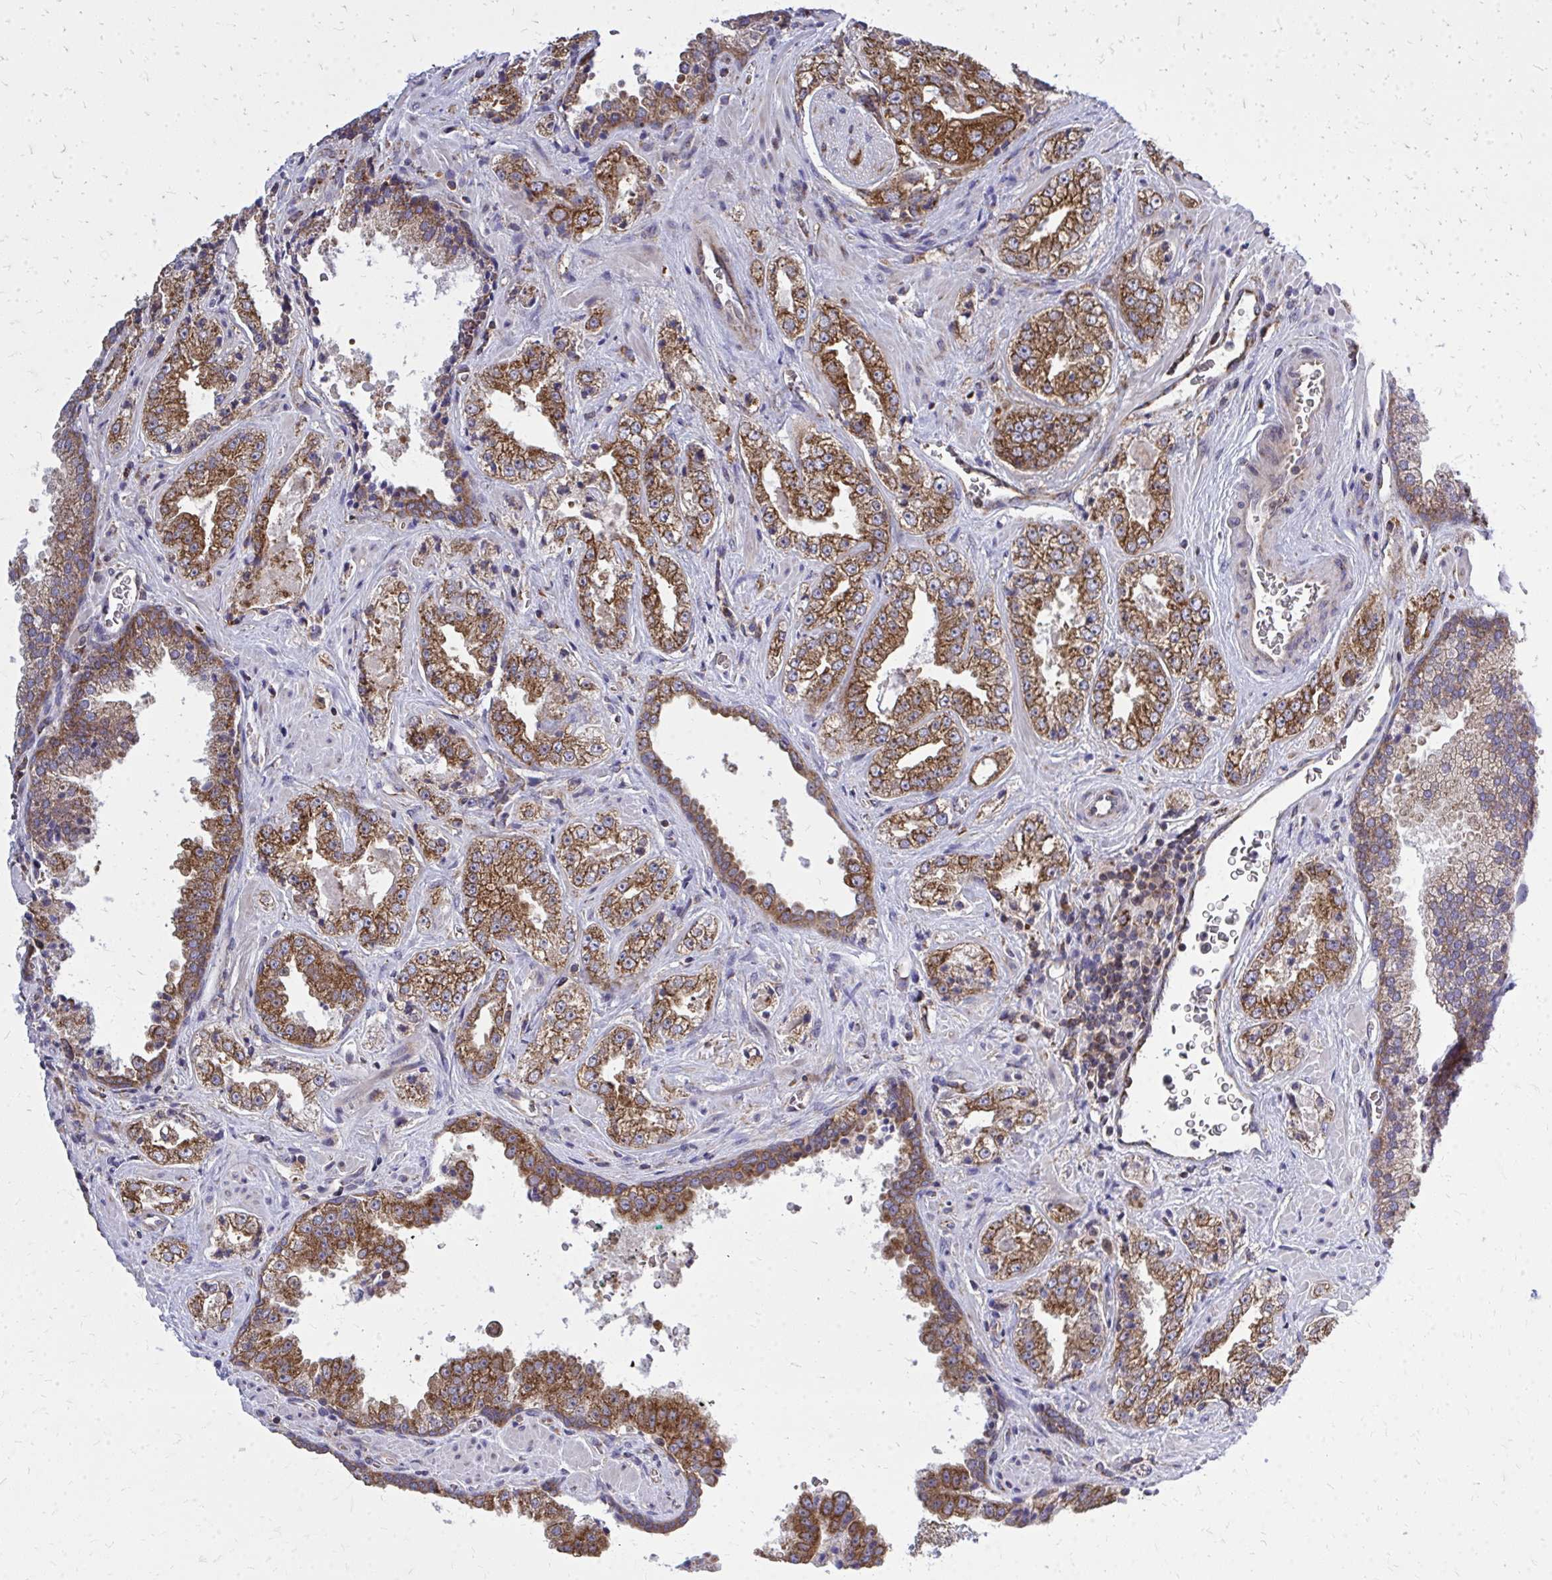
{"staining": {"intensity": "strong", "quantity": ">75%", "location": "cytoplasmic/membranous"}, "tissue": "prostate cancer", "cell_type": "Tumor cells", "image_type": "cancer", "snomed": [{"axis": "morphology", "description": "Adenocarcinoma, High grade"}, {"axis": "topography", "description": "Prostate"}], "caption": "Protein expression analysis of prostate cancer demonstrates strong cytoplasmic/membranous expression in approximately >75% of tumor cells.", "gene": "PDK4", "patient": {"sex": "male", "age": 67}}